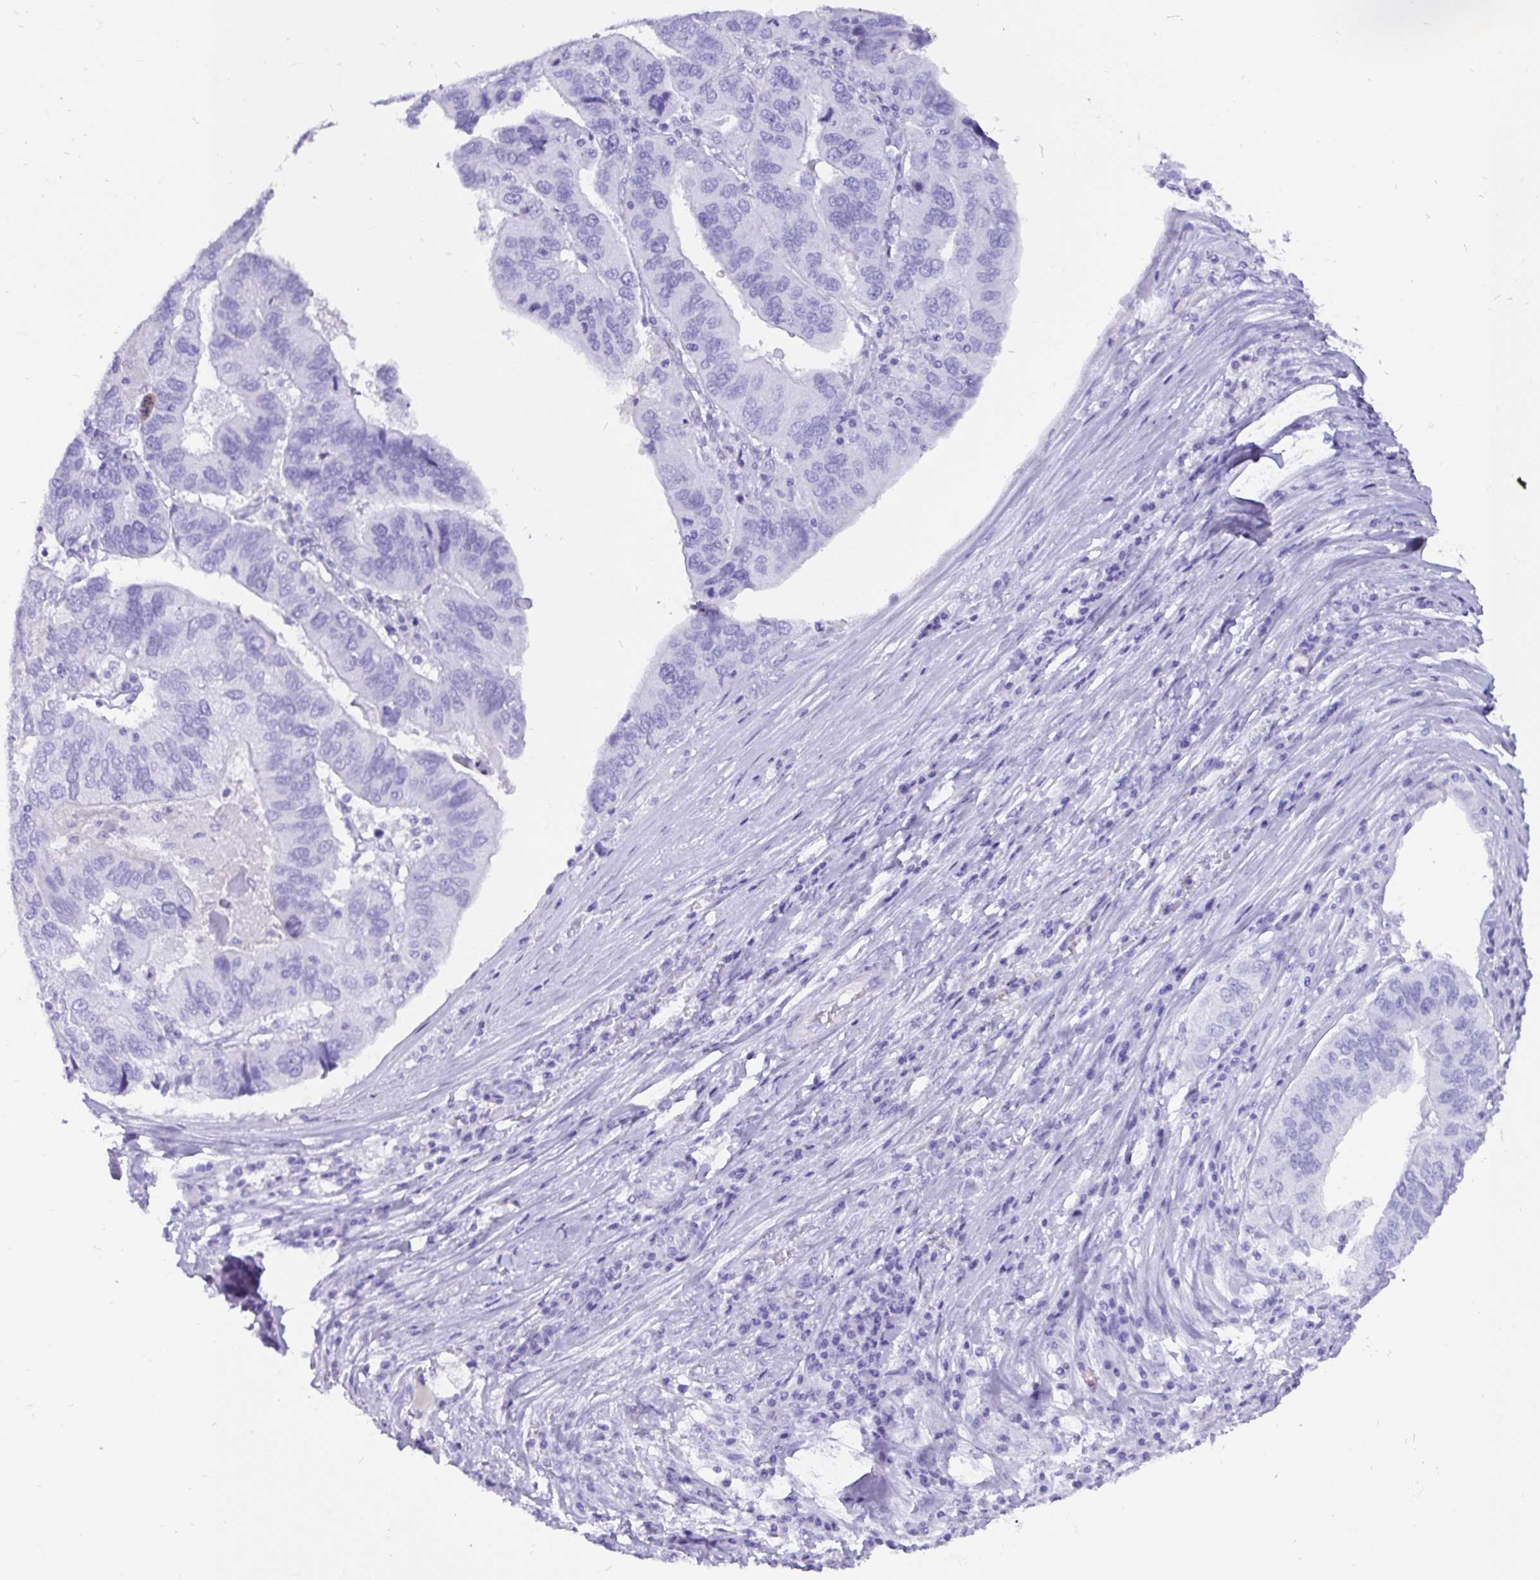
{"staining": {"intensity": "negative", "quantity": "none", "location": "none"}, "tissue": "ovarian cancer", "cell_type": "Tumor cells", "image_type": "cancer", "snomed": [{"axis": "morphology", "description": "Cystadenocarcinoma, serous, NOS"}, {"axis": "topography", "description": "Ovary"}], "caption": "Tumor cells show no significant protein expression in ovarian serous cystadenocarcinoma.", "gene": "KRT13", "patient": {"sex": "female", "age": 79}}